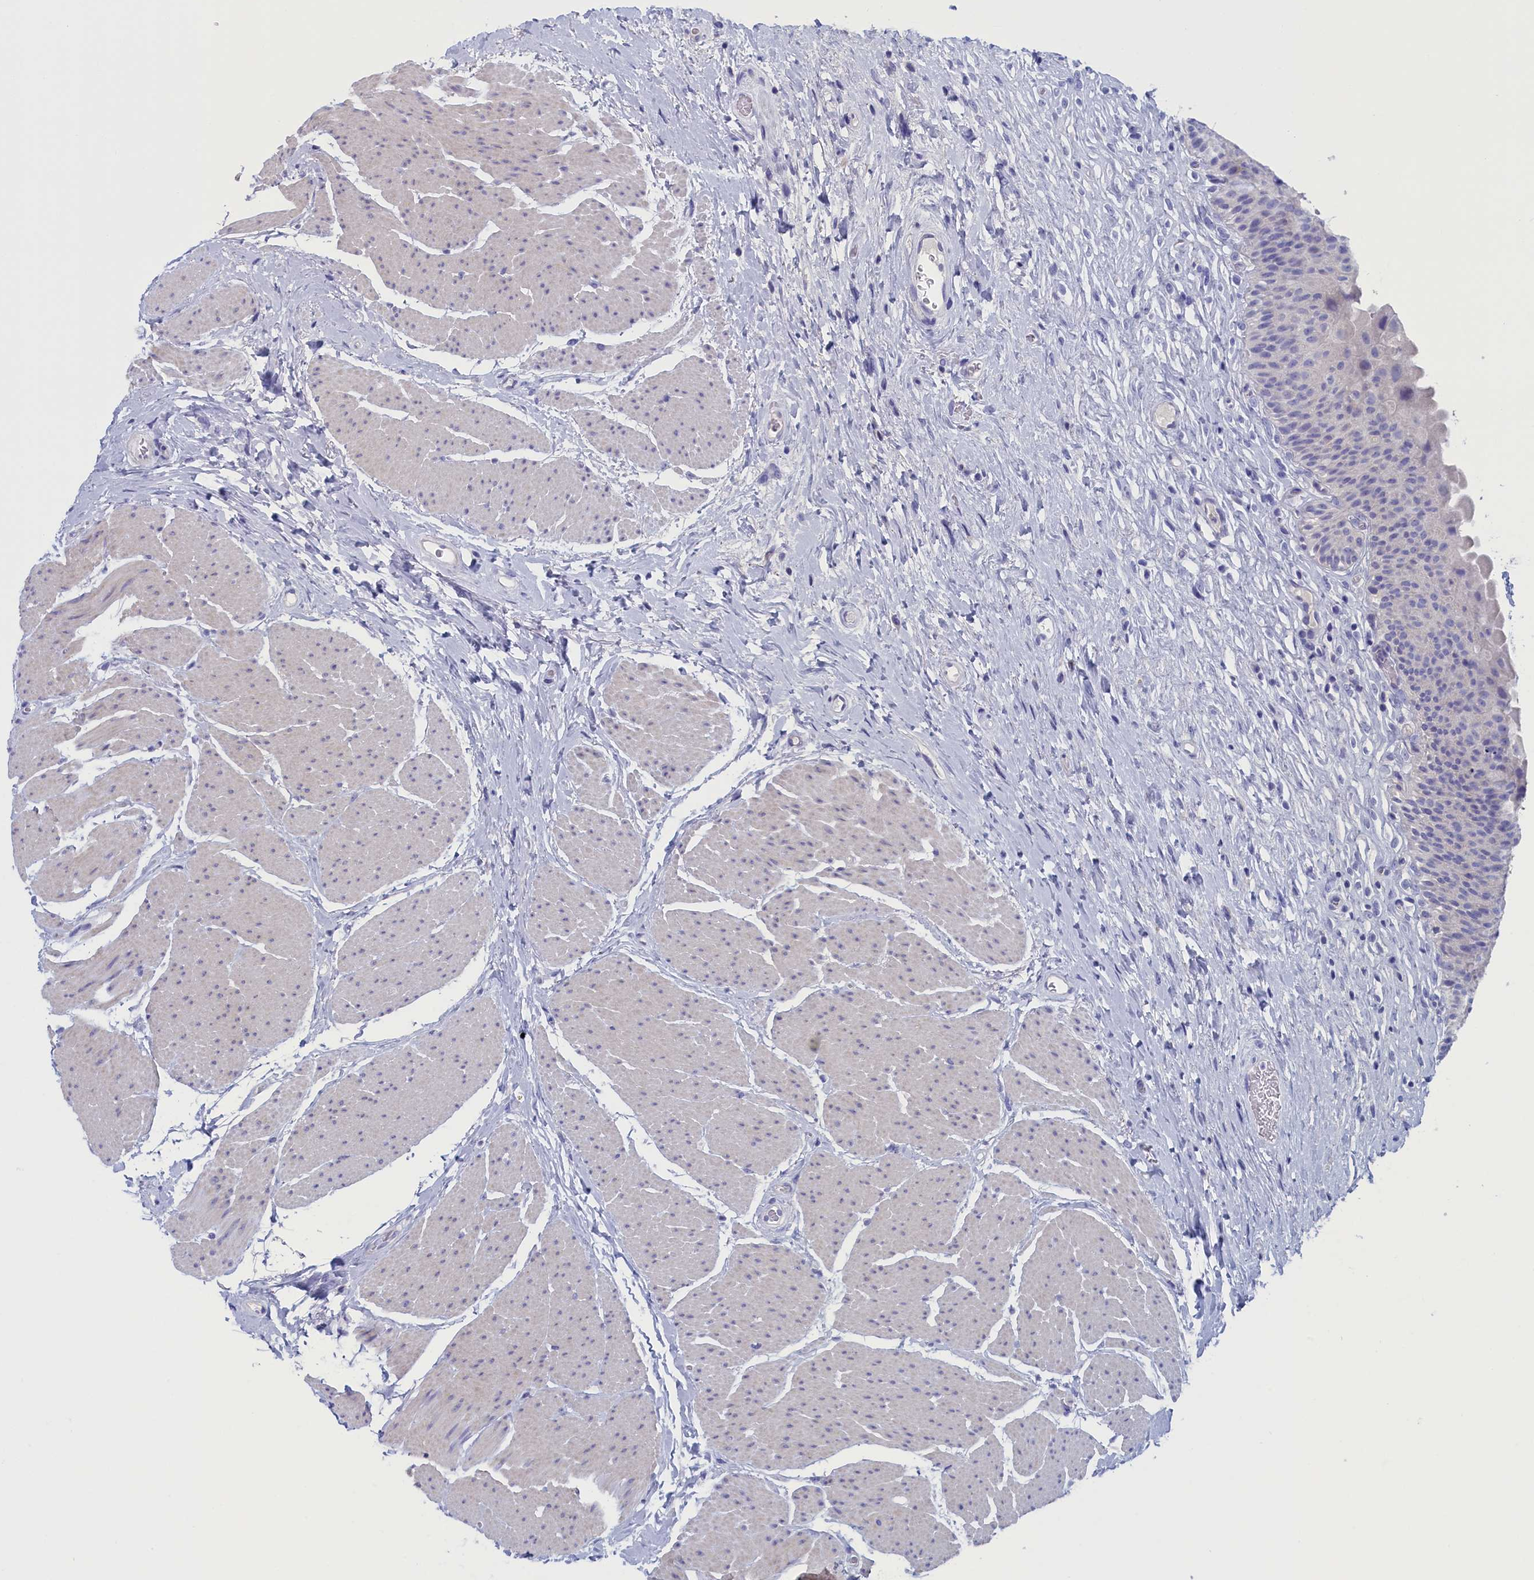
{"staining": {"intensity": "negative", "quantity": "none", "location": "none"}, "tissue": "urinary bladder", "cell_type": "Urothelial cells", "image_type": "normal", "snomed": [{"axis": "morphology", "description": "Normal tissue, NOS"}, {"axis": "topography", "description": "Urinary bladder"}], "caption": "Immunohistochemistry micrograph of benign human urinary bladder stained for a protein (brown), which exhibits no expression in urothelial cells.", "gene": "ANKRD2", "patient": {"sex": "male", "age": 74}}